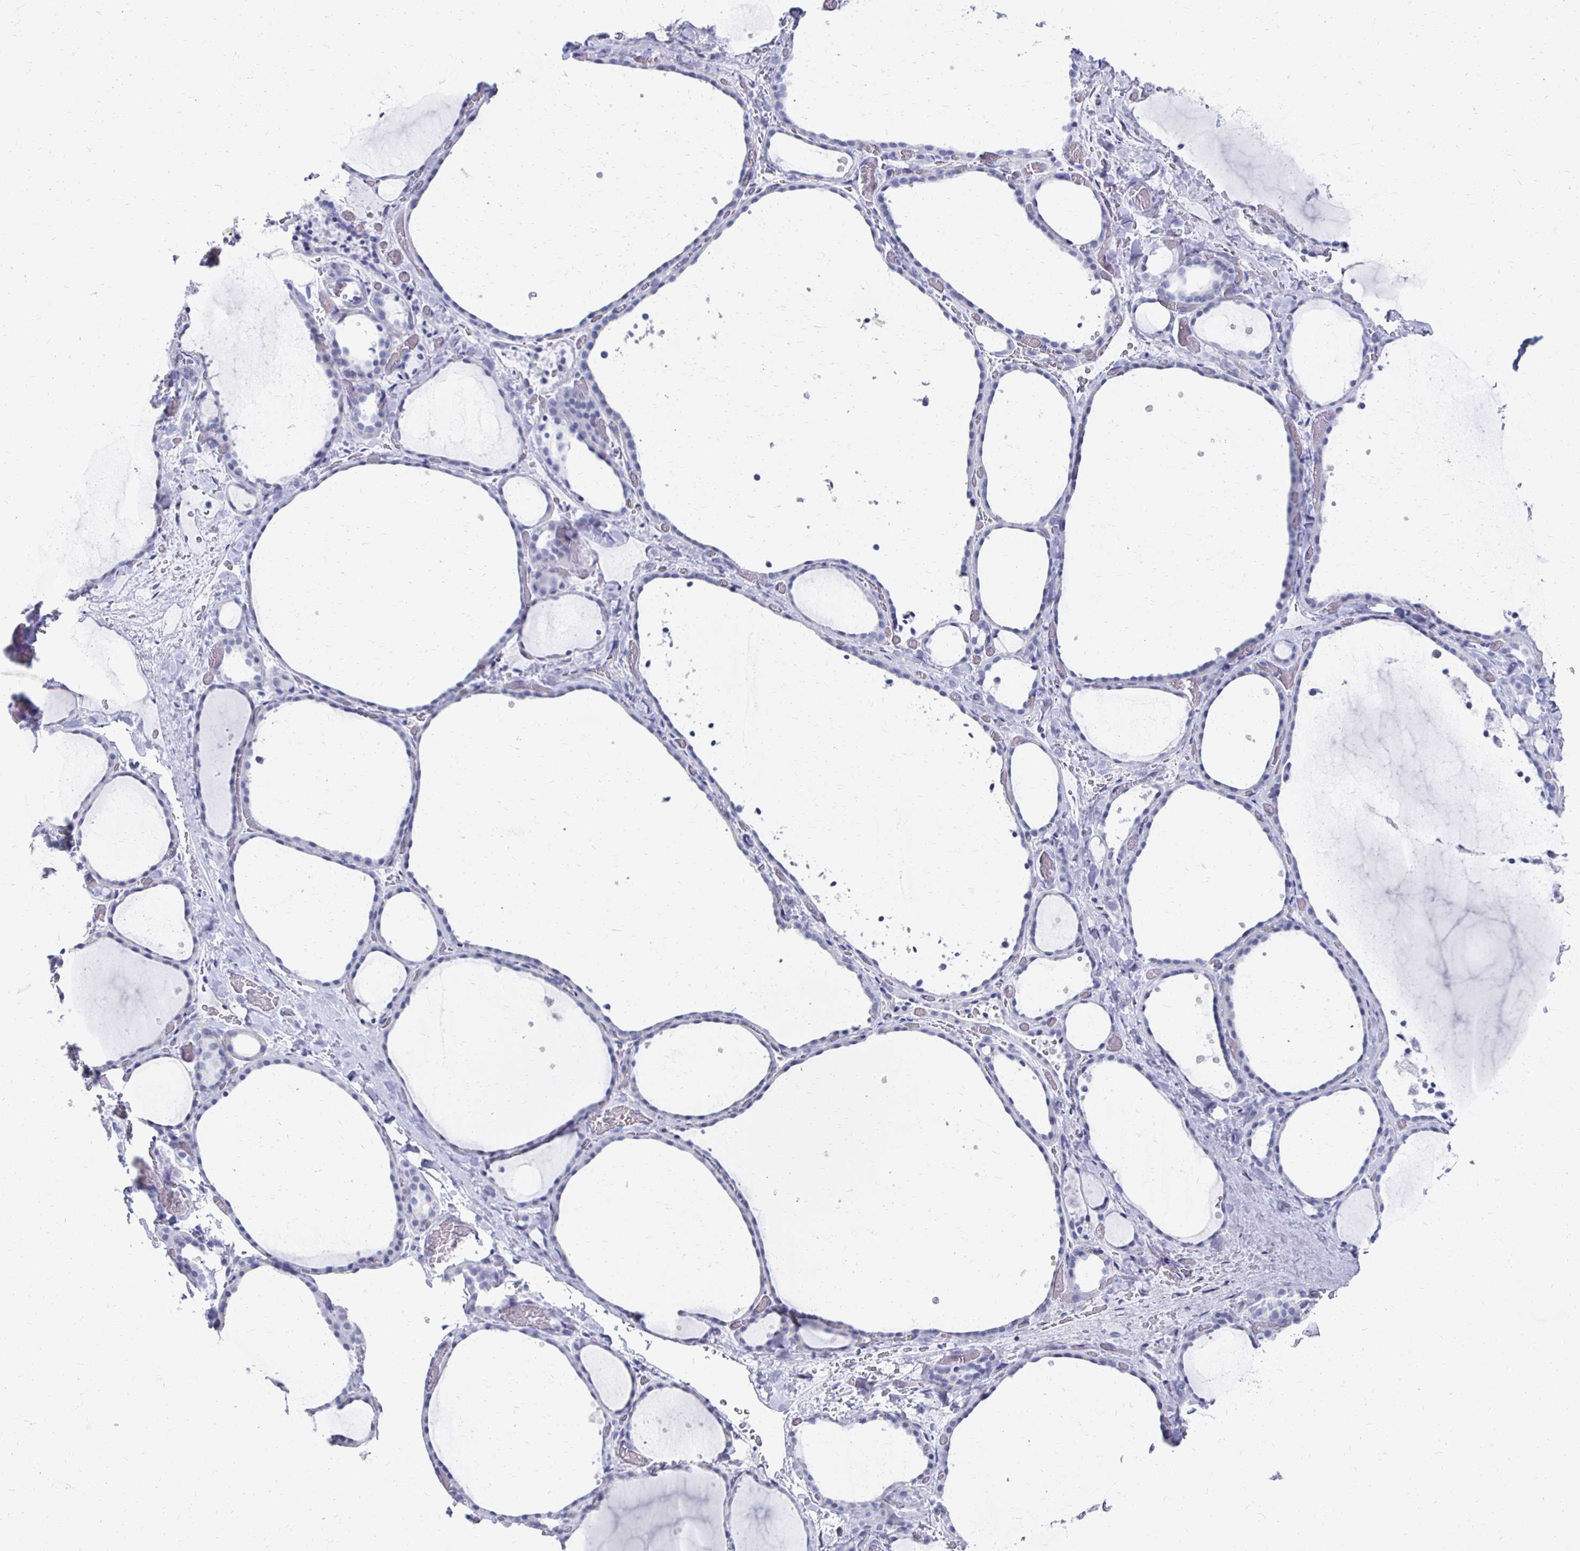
{"staining": {"intensity": "negative", "quantity": "none", "location": "none"}, "tissue": "thyroid gland", "cell_type": "Glandular cells", "image_type": "normal", "snomed": [{"axis": "morphology", "description": "Normal tissue, NOS"}, {"axis": "topography", "description": "Thyroid gland"}], "caption": "High magnification brightfield microscopy of unremarkable thyroid gland stained with DAB (3,3'-diaminobenzidine) (brown) and counterstained with hematoxylin (blue): glandular cells show no significant positivity.", "gene": "SYCP3", "patient": {"sex": "female", "age": 36}}